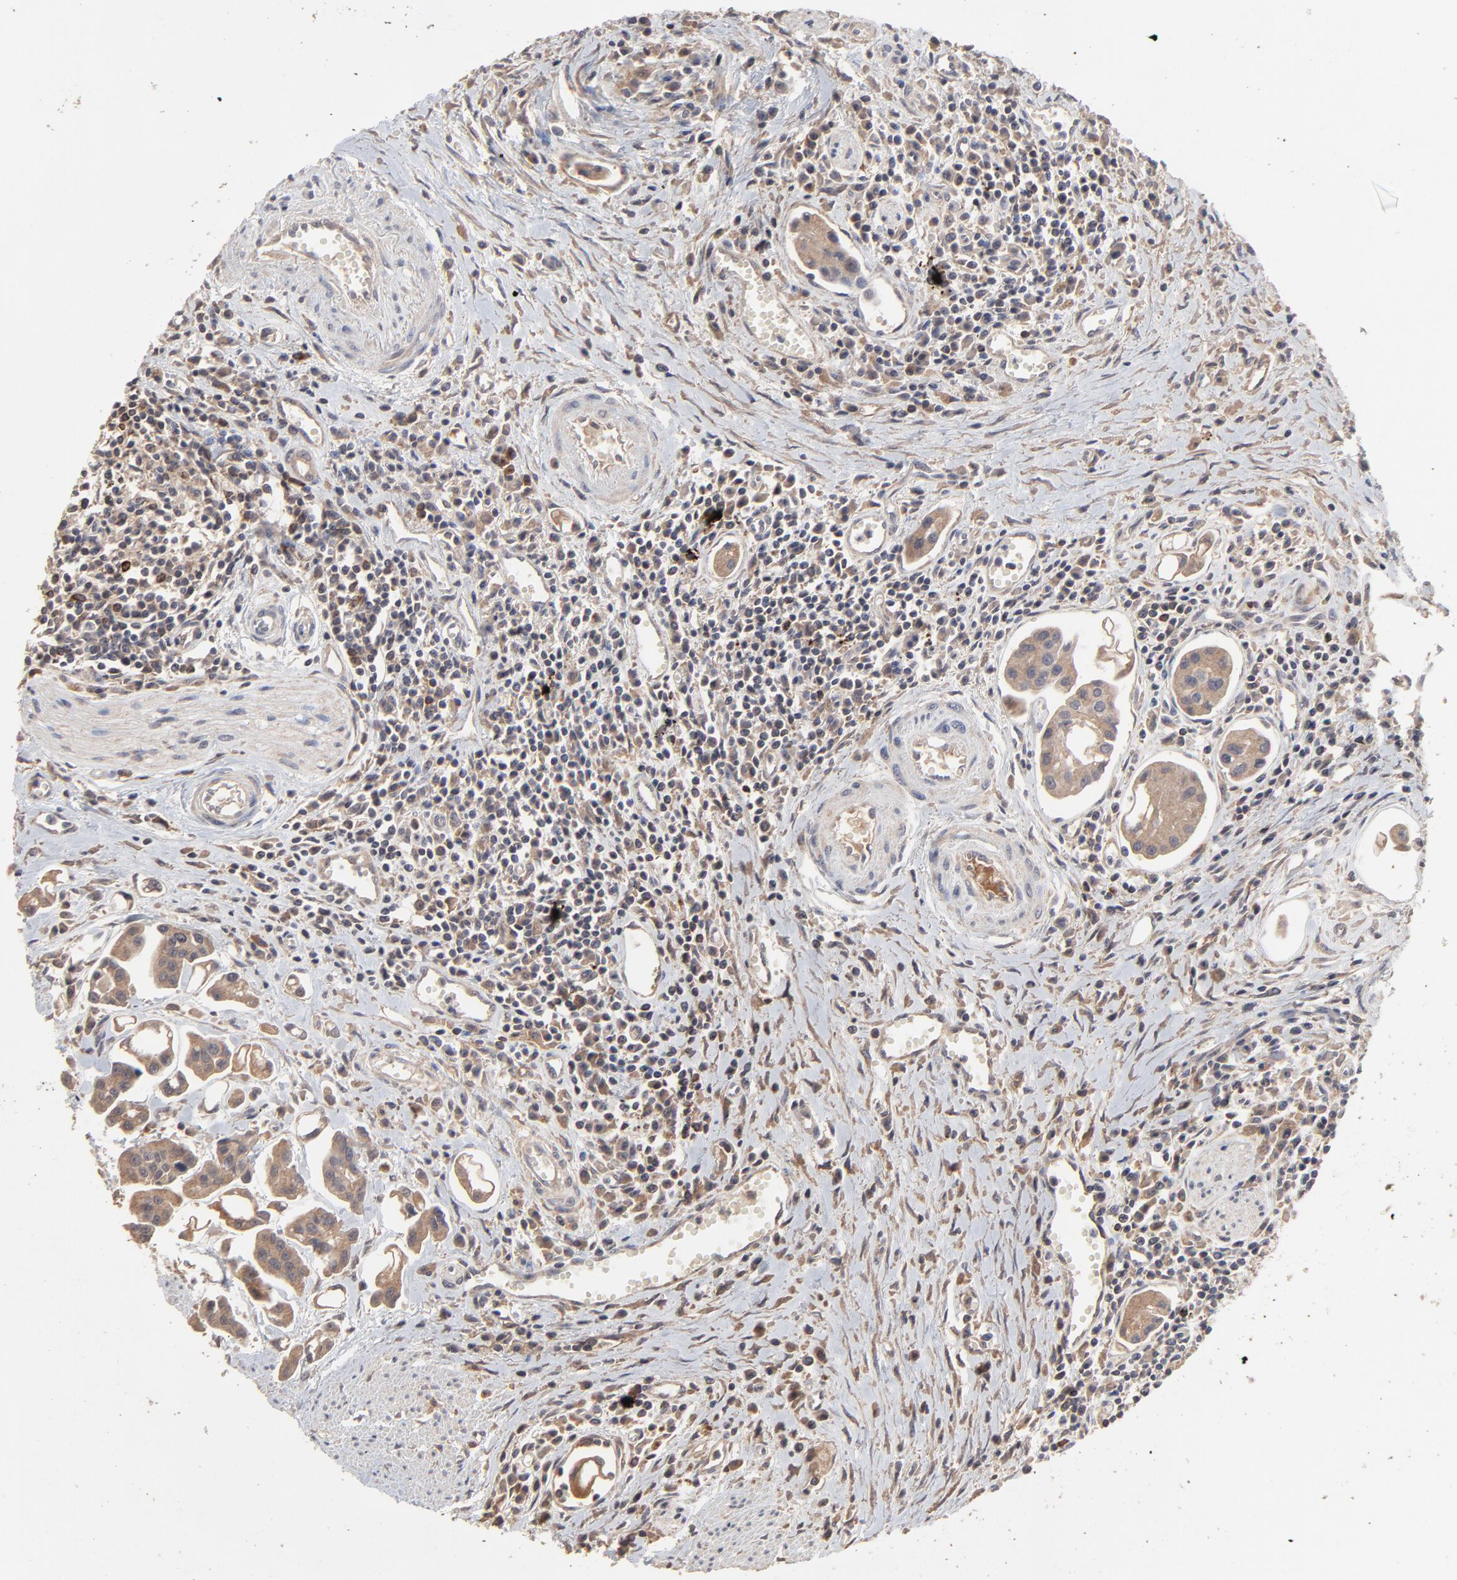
{"staining": {"intensity": "weak", "quantity": ">75%", "location": "nuclear"}, "tissue": "urothelial cancer", "cell_type": "Tumor cells", "image_type": "cancer", "snomed": [{"axis": "morphology", "description": "Urothelial carcinoma, High grade"}, {"axis": "topography", "description": "Urinary bladder"}], "caption": "Weak nuclear expression for a protein is appreciated in about >75% of tumor cells of high-grade urothelial carcinoma using immunohistochemistry.", "gene": "VPREB3", "patient": {"sex": "male", "age": 66}}